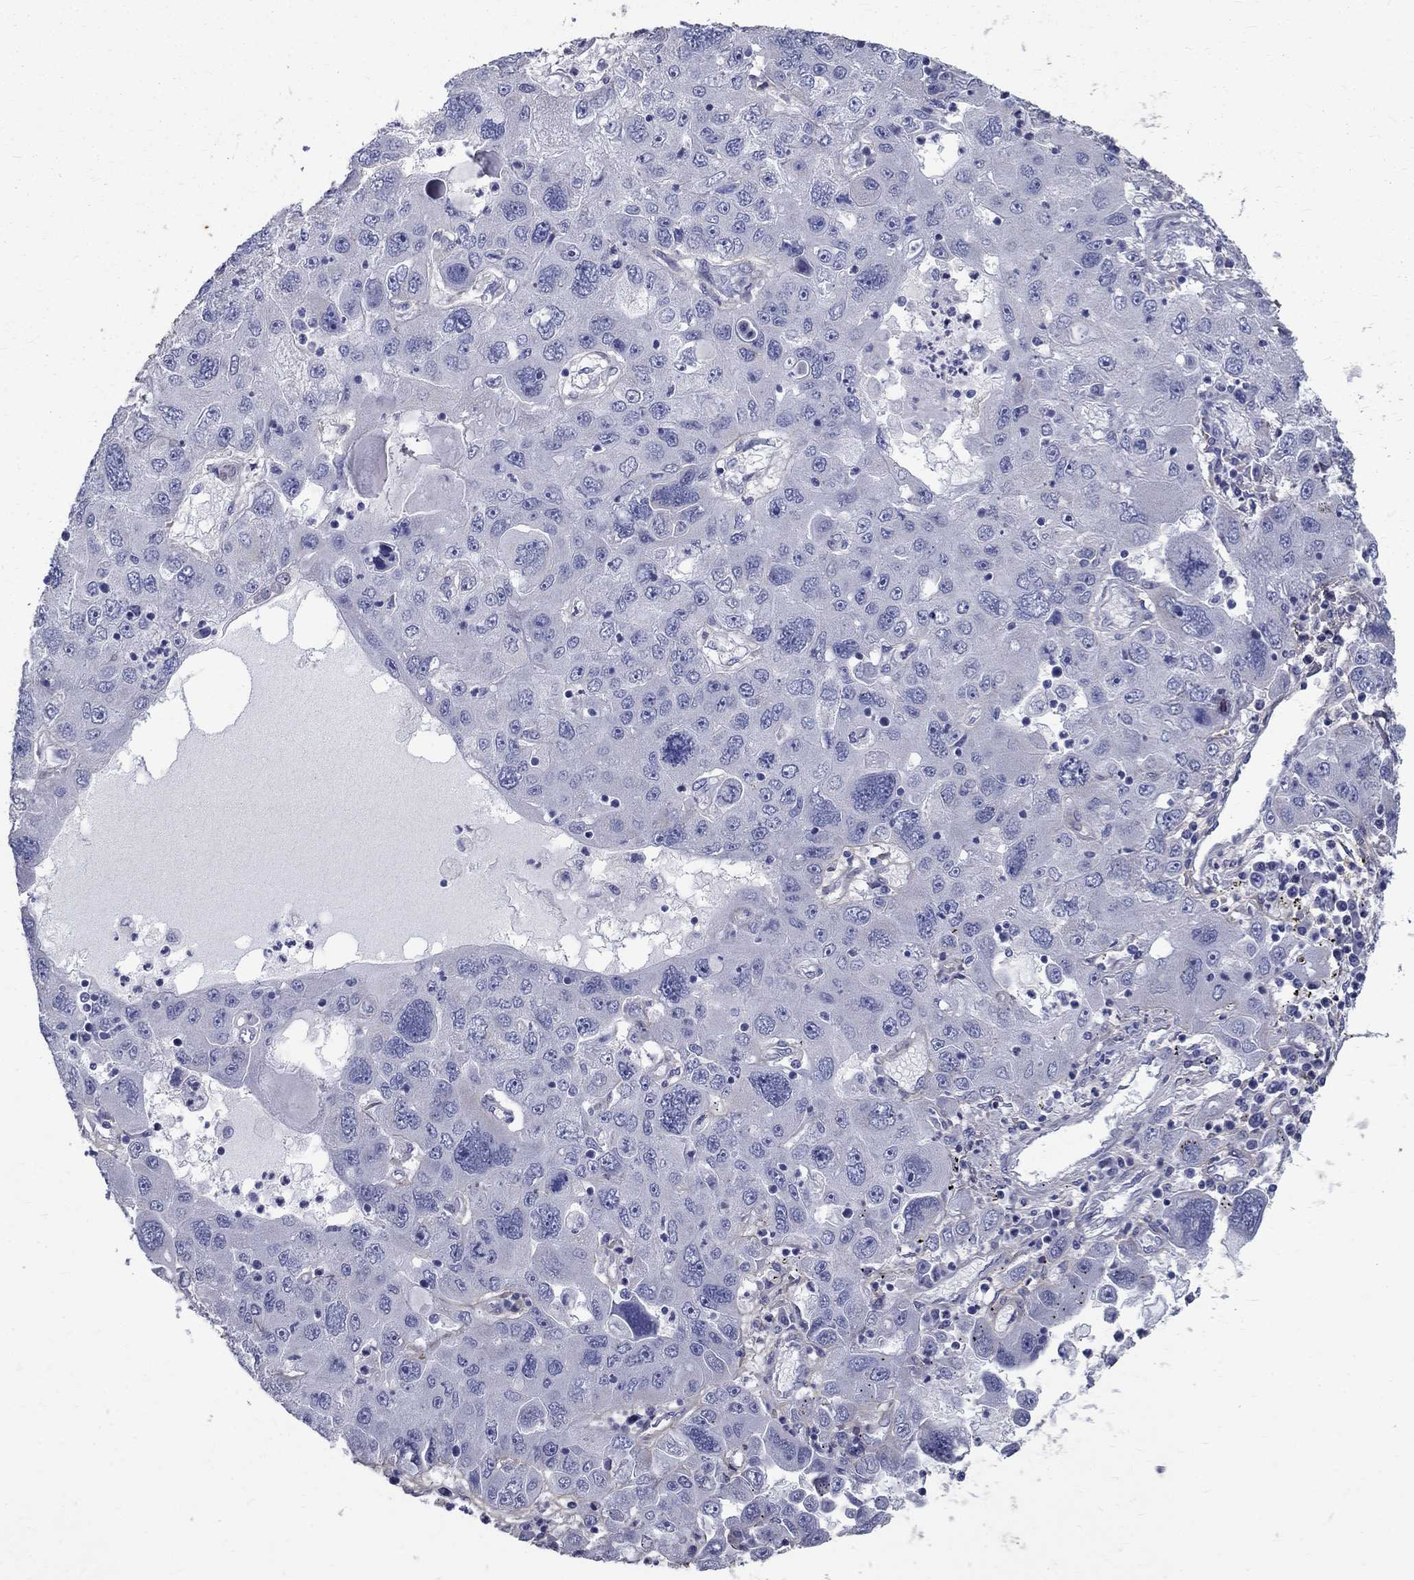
{"staining": {"intensity": "negative", "quantity": "none", "location": "none"}, "tissue": "stomach cancer", "cell_type": "Tumor cells", "image_type": "cancer", "snomed": [{"axis": "morphology", "description": "Adenocarcinoma, NOS"}, {"axis": "topography", "description": "Stomach"}], "caption": "Tumor cells are negative for protein expression in human stomach cancer.", "gene": "ANXA10", "patient": {"sex": "male", "age": 56}}